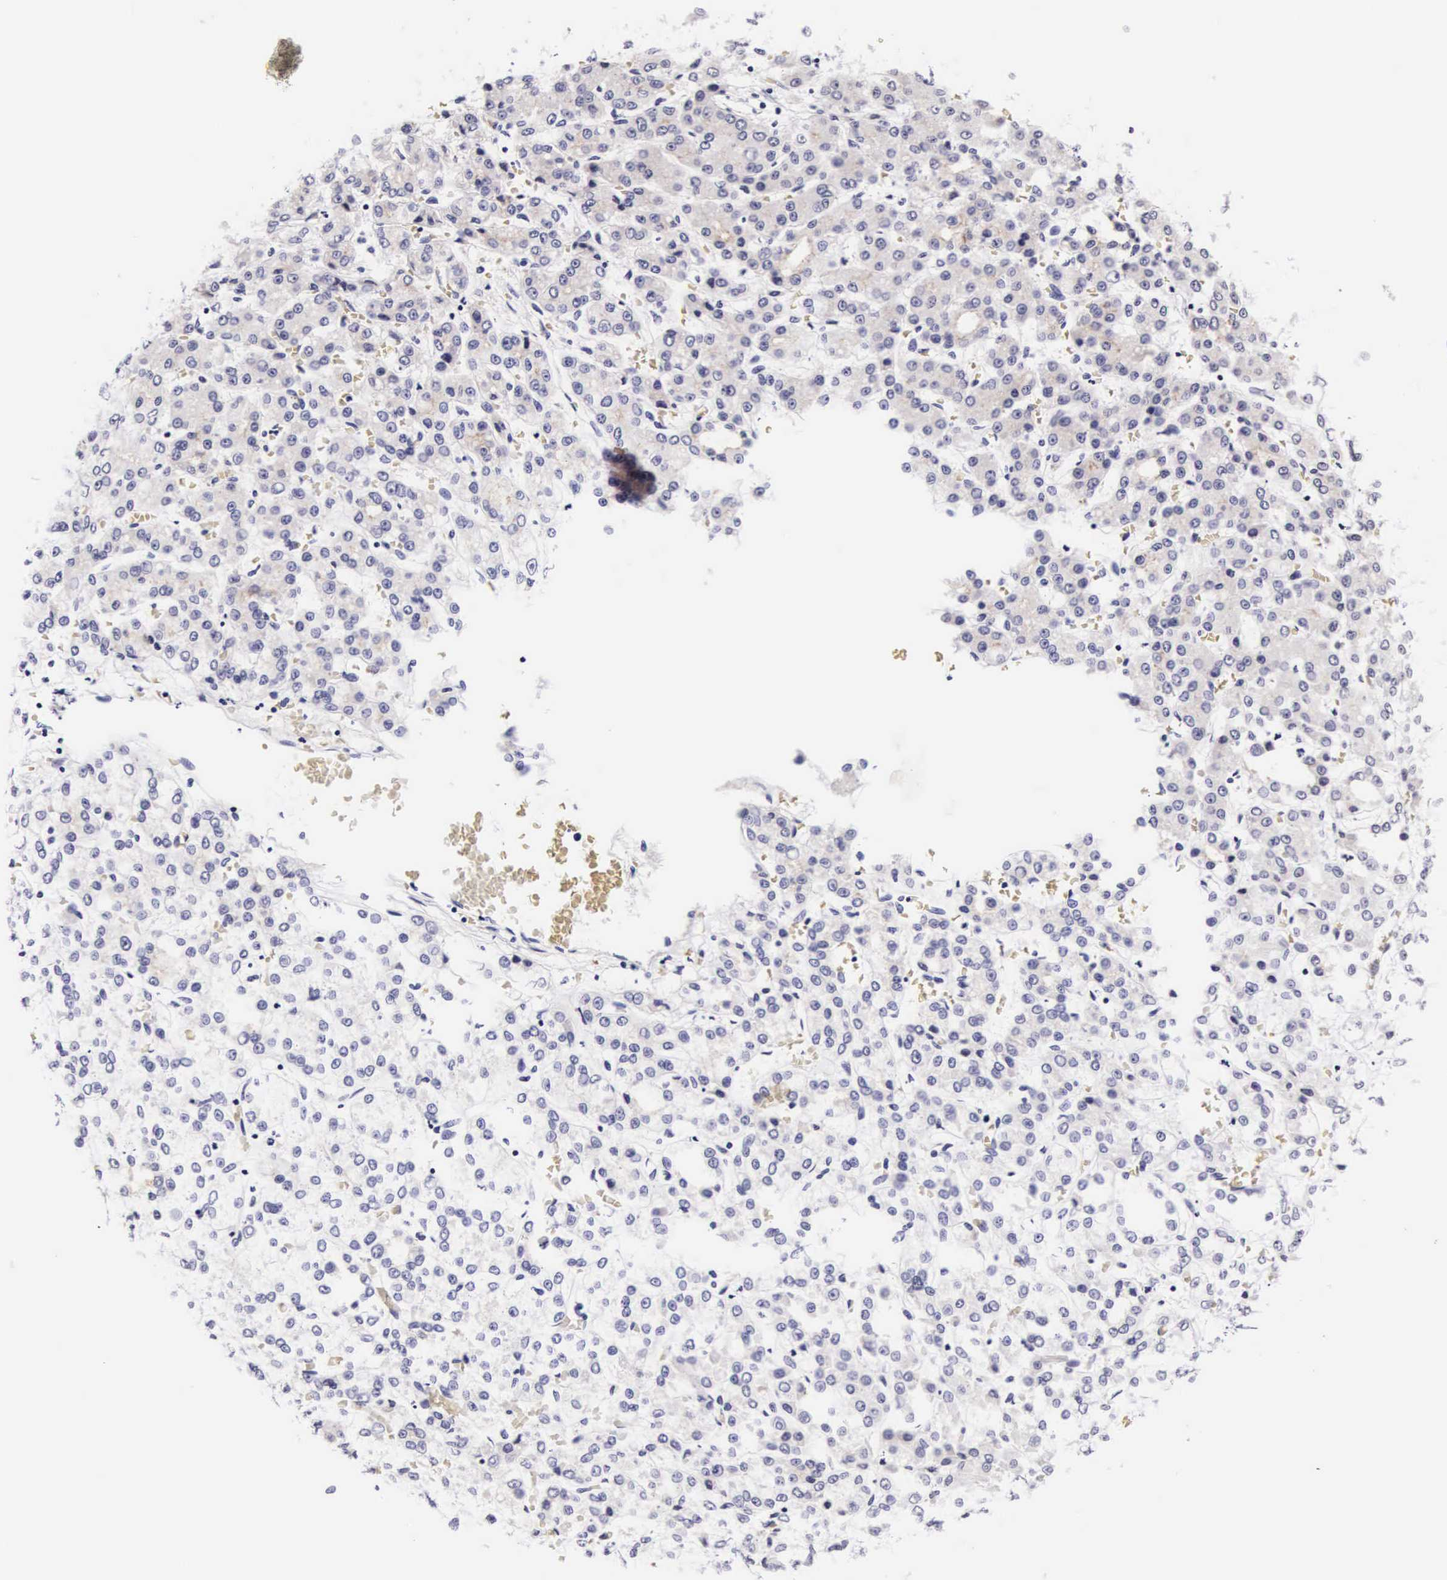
{"staining": {"intensity": "negative", "quantity": "none", "location": "none"}, "tissue": "liver cancer", "cell_type": "Tumor cells", "image_type": "cancer", "snomed": [{"axis": "morphology", "description": "Carcinoma, Hepatocellular, NOS"}, {"axis": "topography", "description": "Liver"}], "caption": "Immunohistochemistry histopathology image of liver cancer stained for a protein (brown), which shows no expression in tumor cells.", "gene": "PHETA2", "patient": {"sex": "male", "age": 69}}